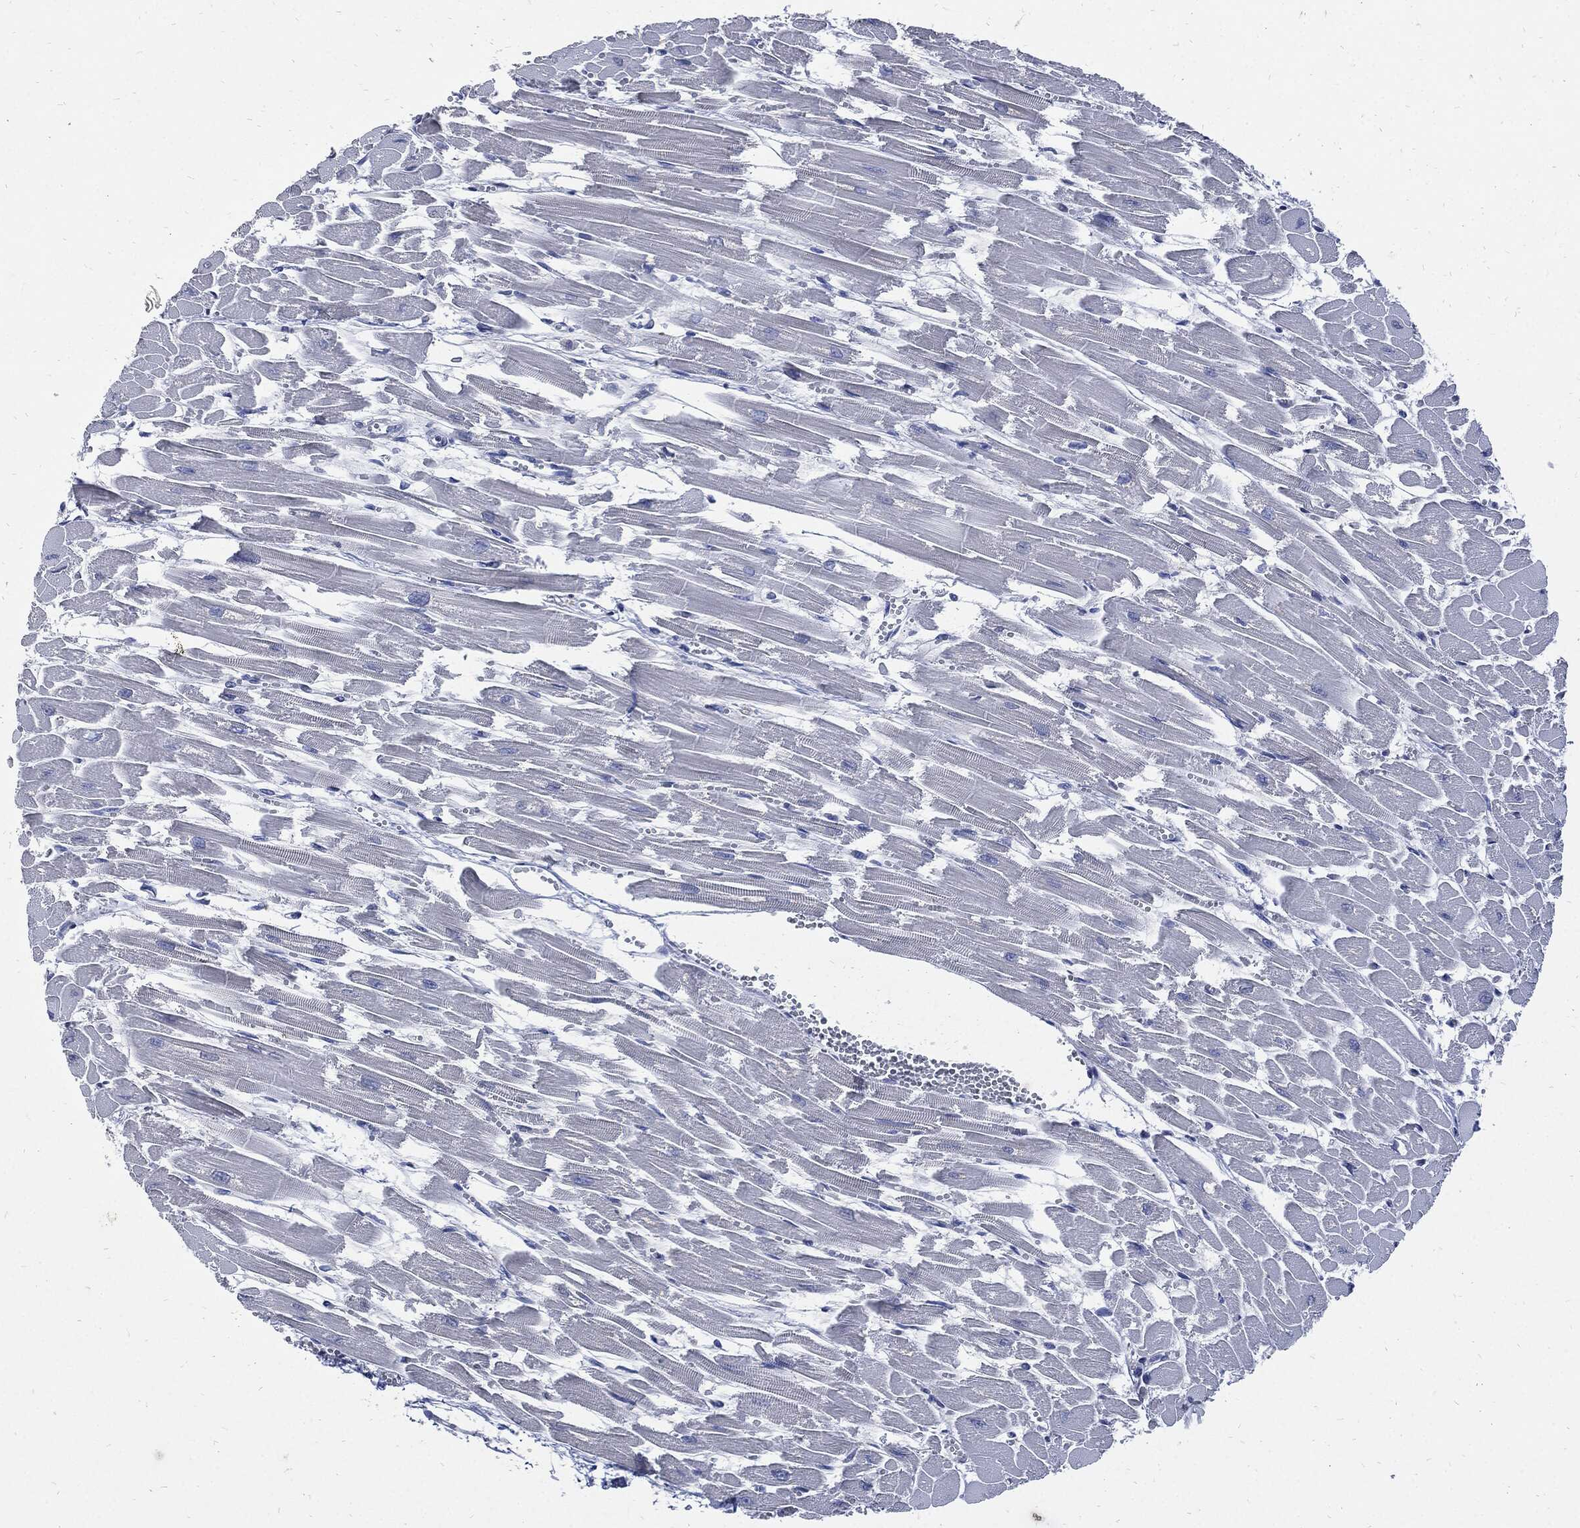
{"staining": {"intensity": "negative", "quantity": "none", "location": "none"}, "tissue": "heart muscle", "cell_type": "Cardiomyocytes", "image_type": "normal", "snomed": [{"axis": "morphology", "description": "Normal tissue, NOS"}, {"axis": "topography", "description": "Heart"}], "caption": "This is a photomicrograph of IHC staining of benign heart muscle, which shows no expression in cardiomyocytes.", "gene": "CPE", "patient": {"sex": "female", "age": 52}}